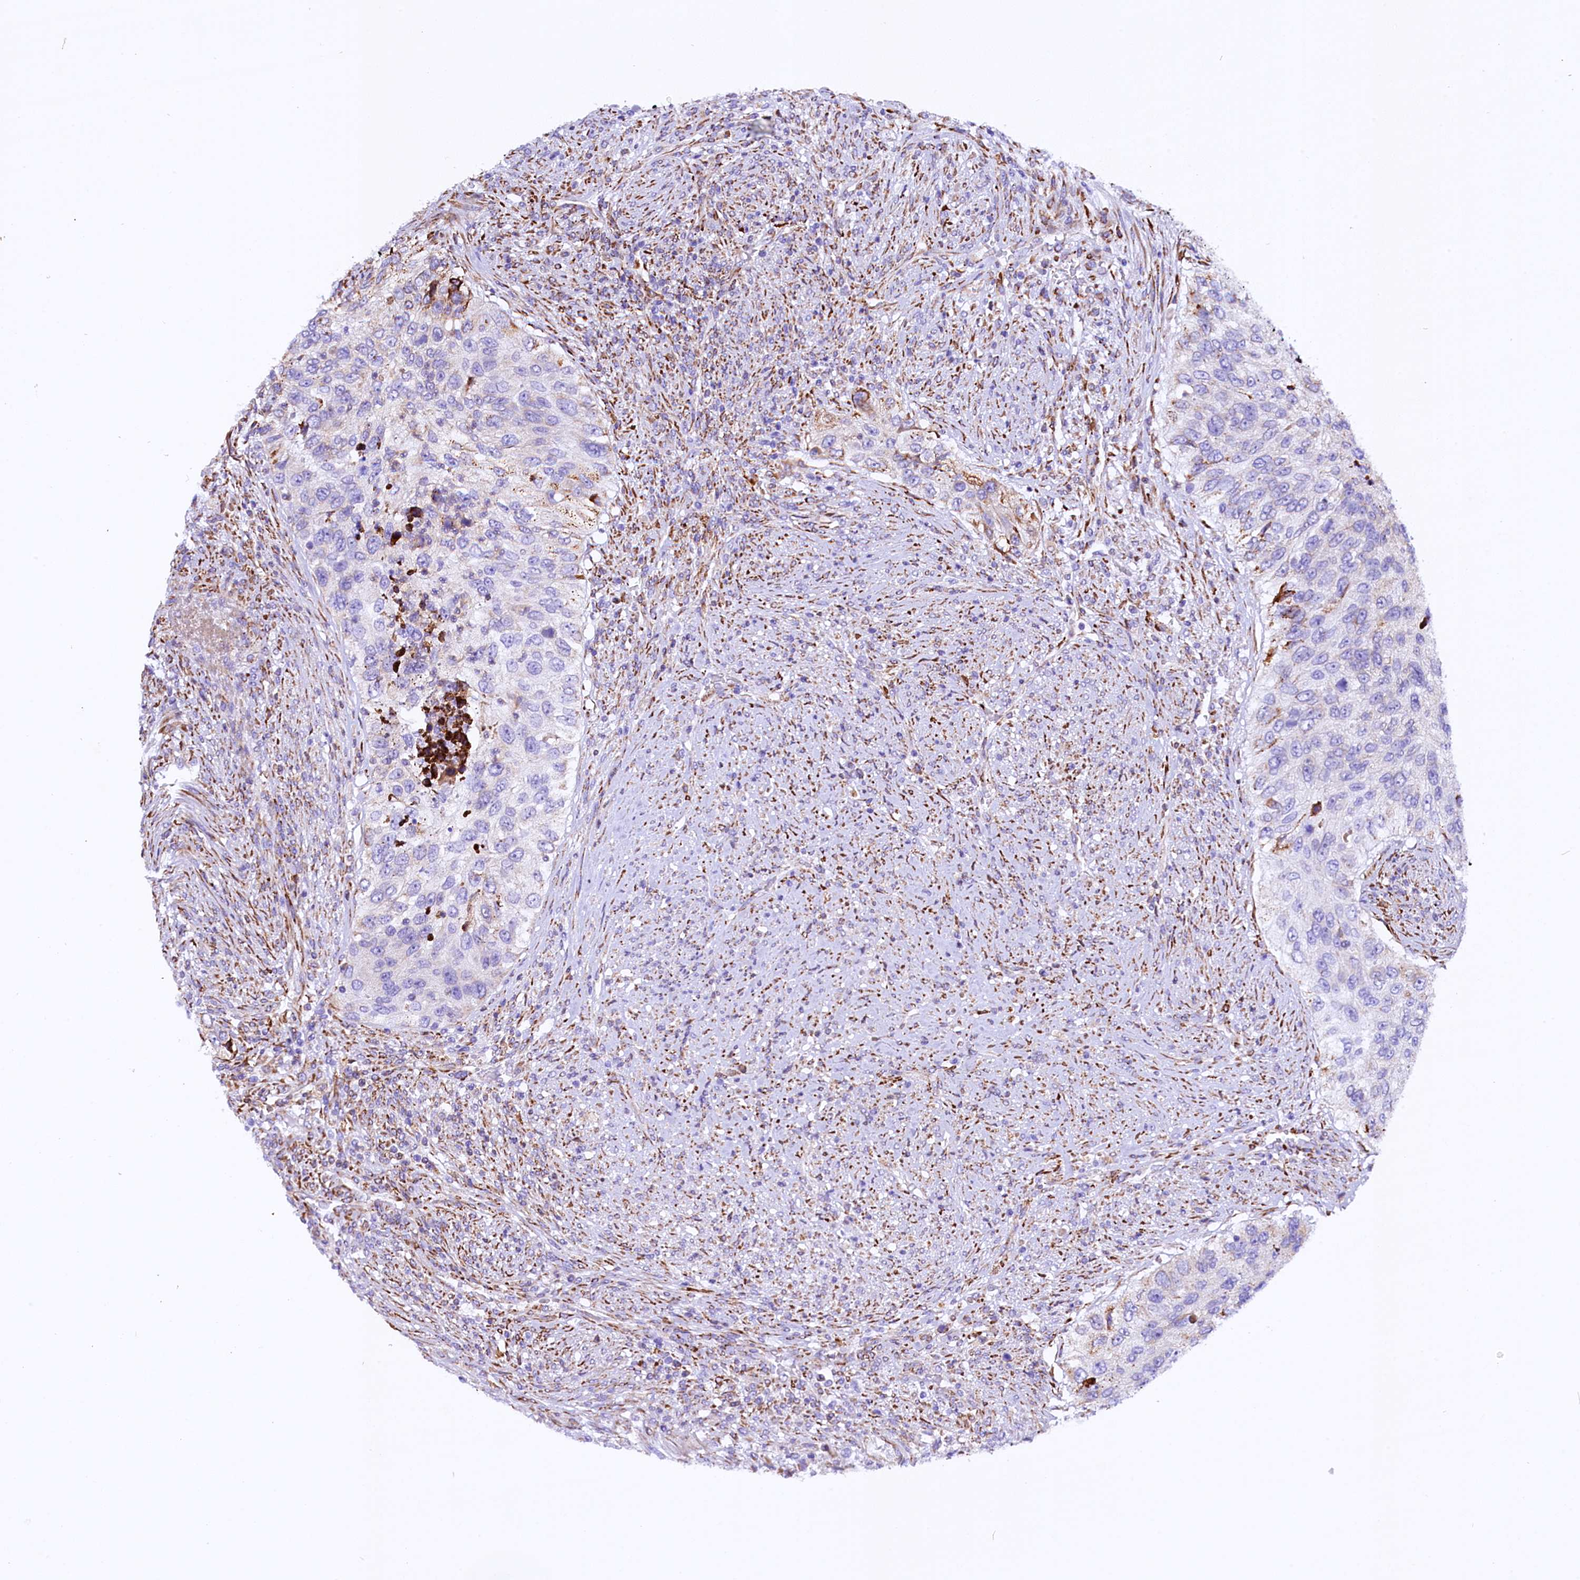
{"staining": {"intensity": "weak", "quantity": "<25%", "location": "cytoplasmic/membranous"}, "tissue": "urothelial cancer", "cell_type": "Tumor cells", "image_type": "cancer", "snomed": [{"axis": "morphology", "description": "Urothelial carcinoma, High grade"}, {"axis": "topography", "description": "Urinary bladder"}], "caption": "There is no significant expression in tumor cells of urothelial cancer.", "gene": "CMTR2", "patient": {"sex": "female", "age": 60}}